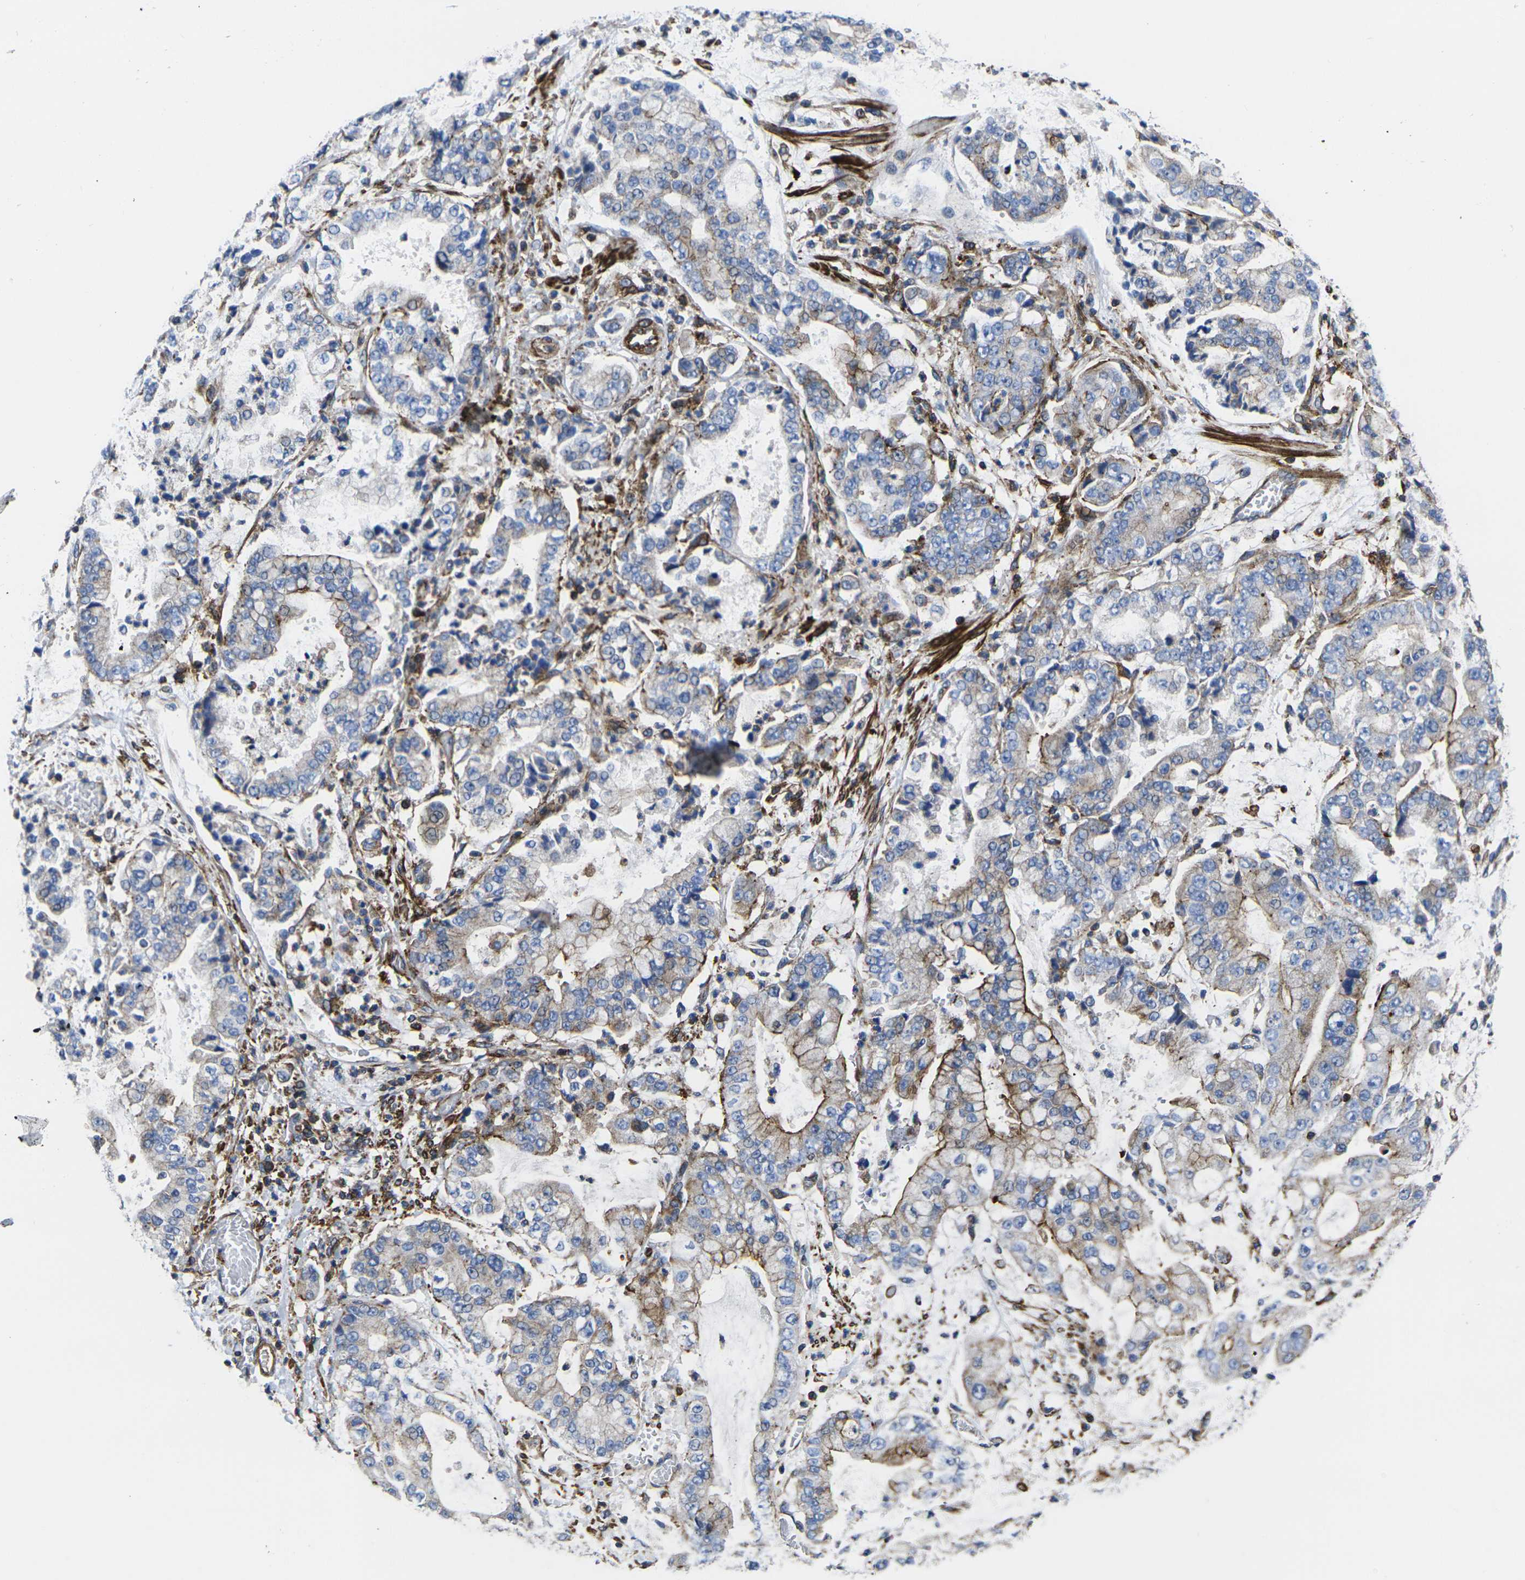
{"staining": {"intensity": "strong", "quantity": "<25%", "location": "cytoplasmic/membranous"}, "tissue": "stomach cancer", "cell_type": "Tumor cells", "image_type": "cancer", "snomed": [{"axis": "morphology", "description": "Adenocarcinoma, NOS"}, {"axis": "topography", "description": "Stomach"}], "caption": "Strong cytoplasmic/membranous positivity is identified in about <25% of tumor cells in stomach cancer. (brown staining indicates protein expression, while blue staining denotes nuclei).", "gene": "GPR4", "patient": {"sex": "male", "age": 76}}